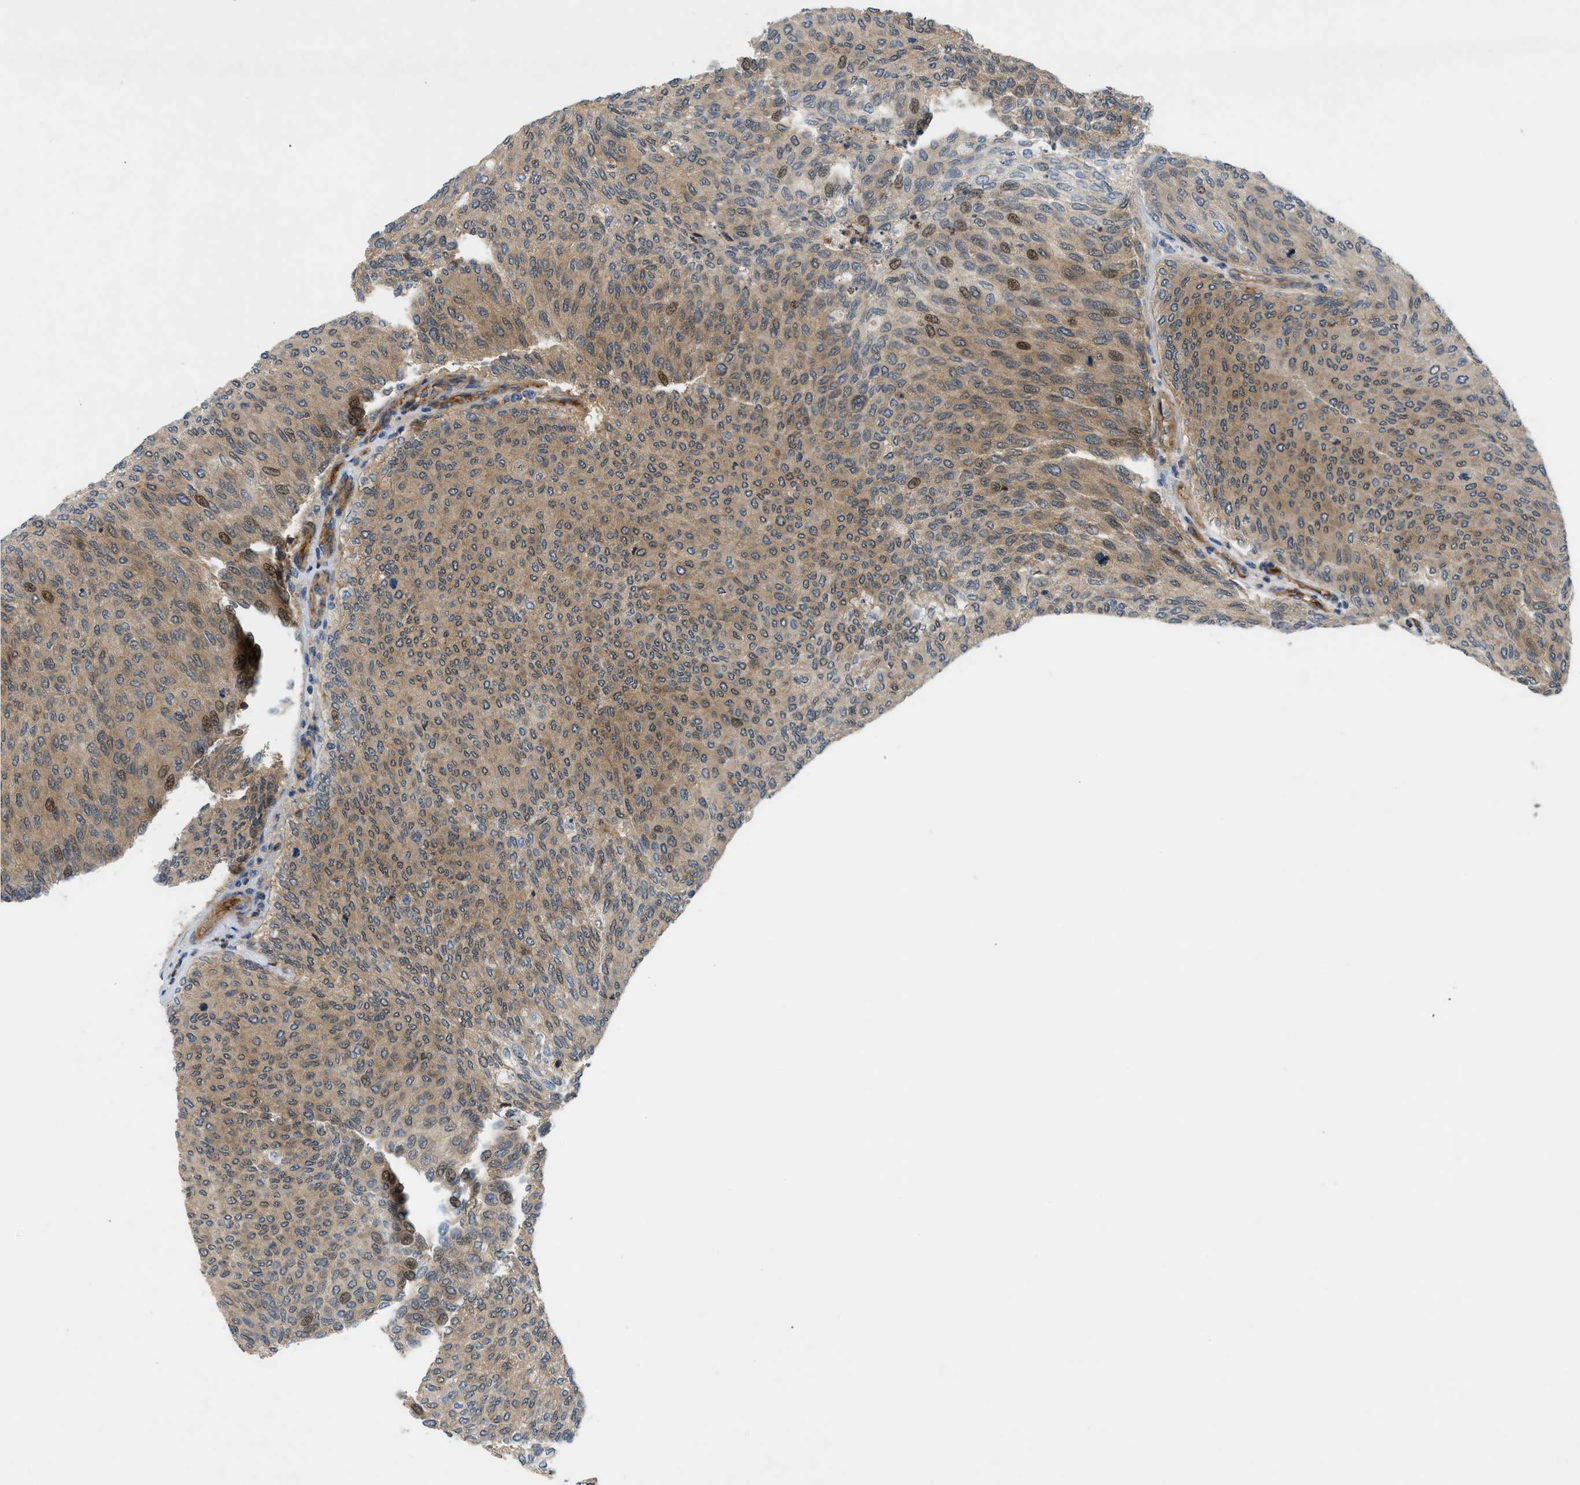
{"staining": {"intensity": "moderate", "quantity": ">75%", "location": "cytoplasmic/membranous,nuclear"}, "tissue": "urothelial cancer", "cell_type": "Tumor cells", "image_type": "cancer", "snomed": [{"axis": "morphology", "description": "Urothelial carcinoma, Low grade"}, {"axis": "topography", "description": "Urinary bladder"}], "caption": "Immunohistochemistry photomicrograph of human urothelial carcinoma (low-grade) stained for a protein (brown), which exhibits medium levels of moderate cytoplasmic/membranous and nuclear positivity in about >75% of tumor cells.", "gene": "TRAK2", "patient": {"sex": "female", "age": 79}}